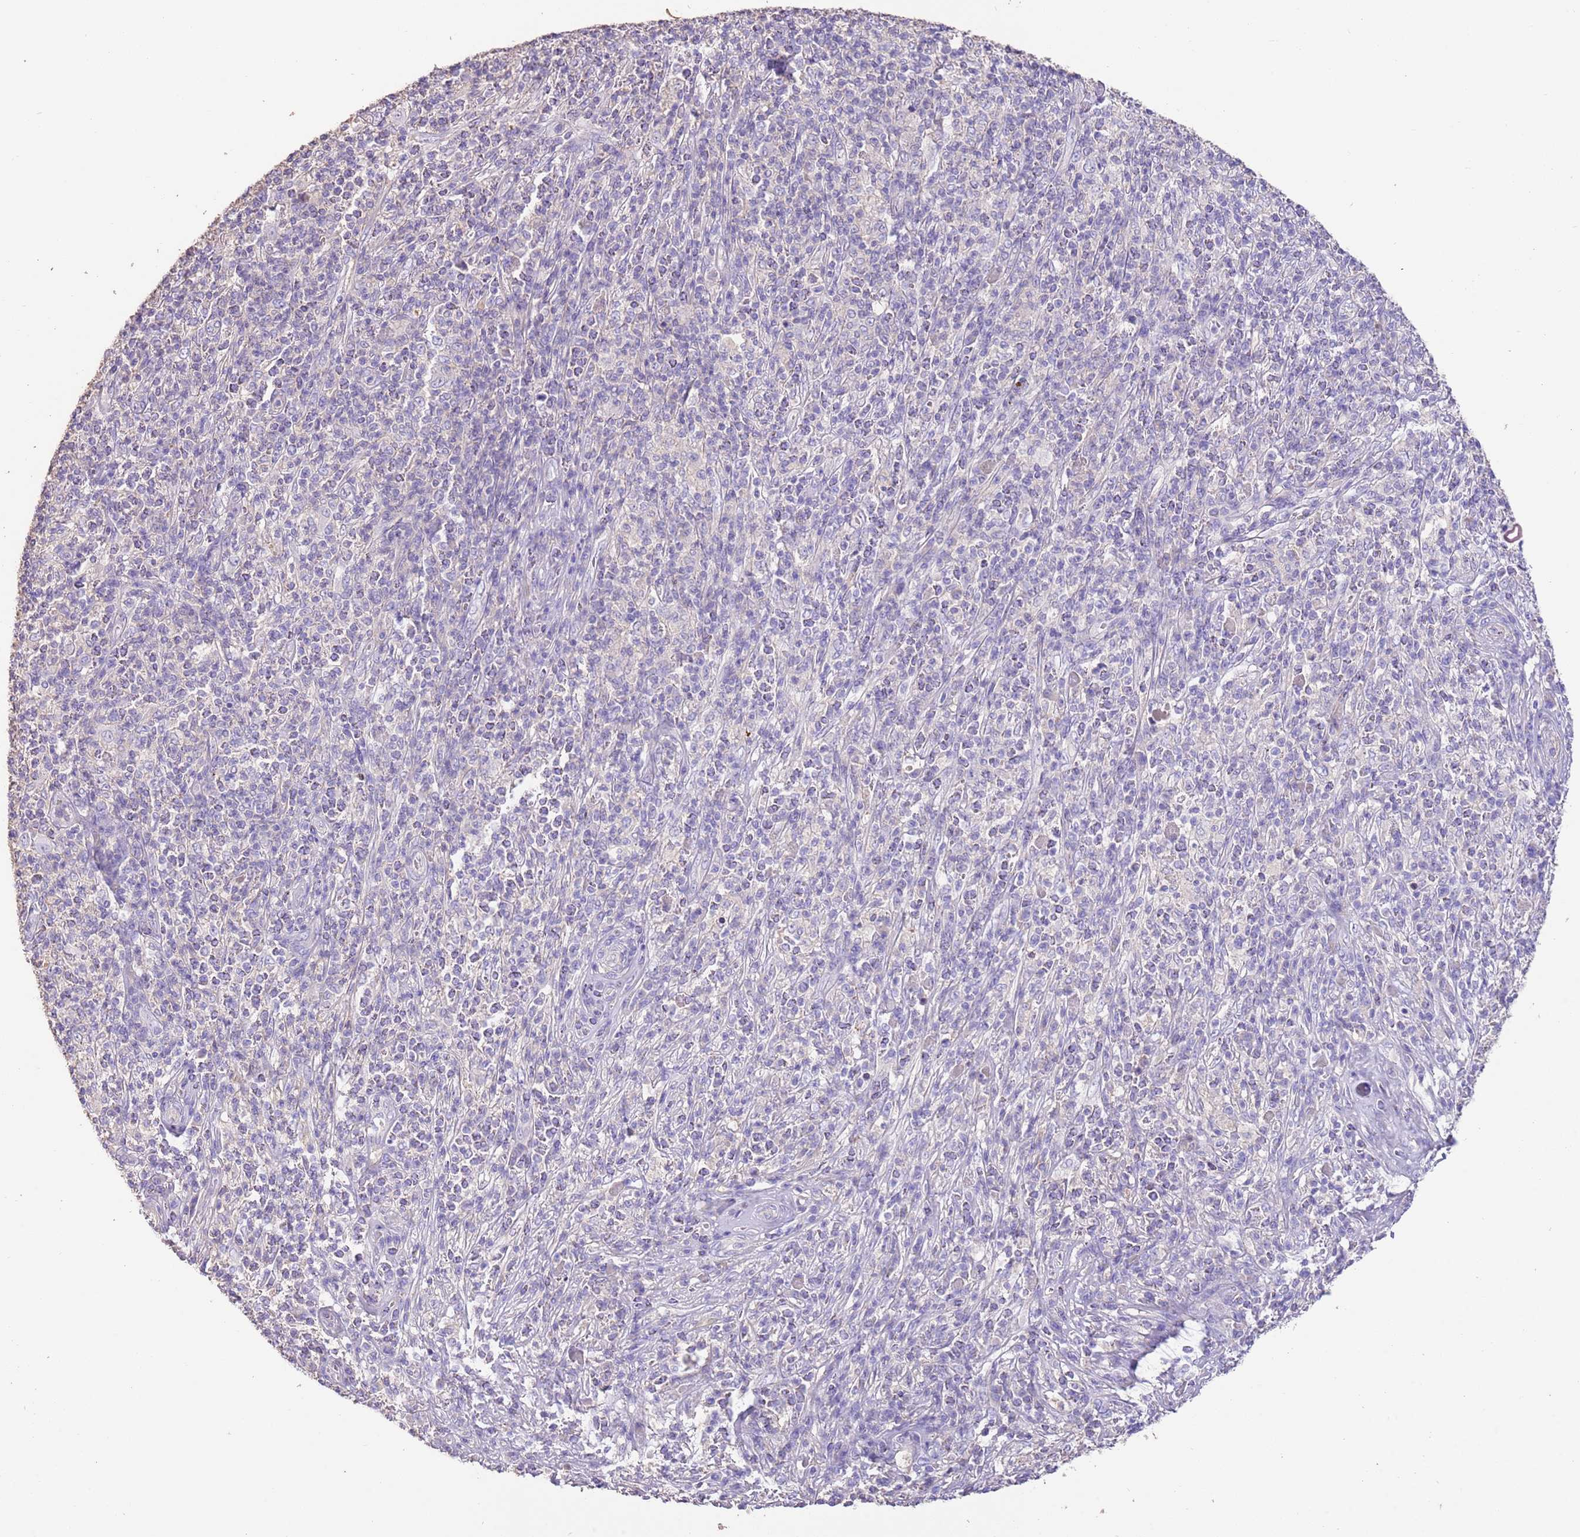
{"staining": {"intensity": "negative", "quantity": "none", "location": "none"}, "tissue": "melanoma", "cell_type": "Tumor cells", "image_type": "cancer", "snomed": [{"axis": "morphology", "description": "Malignant melanoma, NOS"}, {"axis": "topography", "description": "Skin"}], "caption": "Histopathology image shows no protein positivity in tumor cells of malignant melanoma tissue.", "gene": "SFTPA1", "patient": {"sex": "male", "age": 66}}